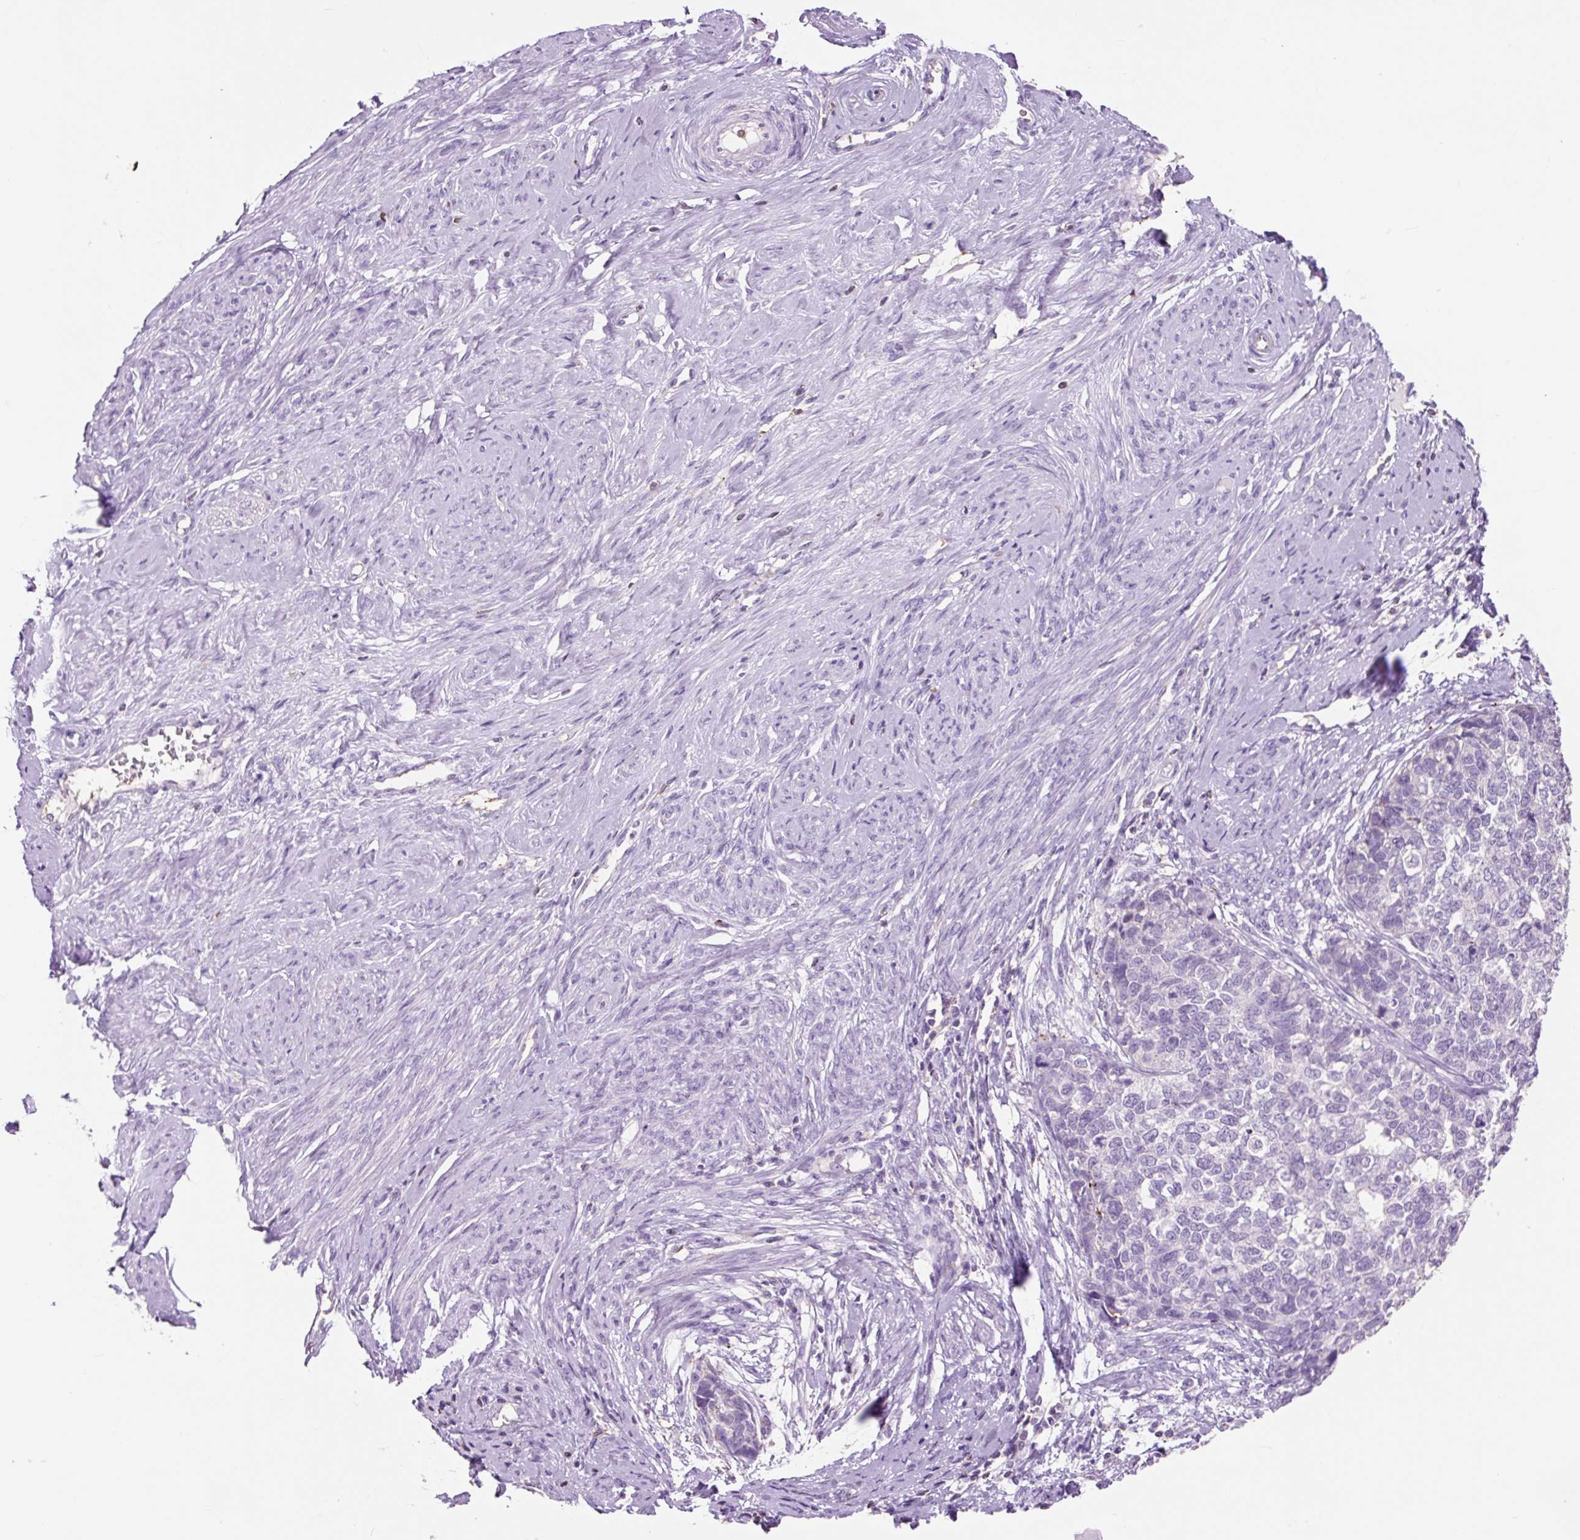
{"staining": {"intensity": "negative", "quantity": "none", "location": "none"}, "tissue": "cervical cancer", "cell_type": "Tumor cells", "image_type": "cancer", "snomed": [{"axis": "morphology", "description": "Squamous cell carcinoma, NOS"}, {"axis": "topography", "description": "Cervix"}], "caption": "Histopathology image shows no protein positivity in tumor cells of cervical squamous cell carcinoma tissue.", "gene": "OR10A7", "patient": {"sex": "female", "age": 63}}